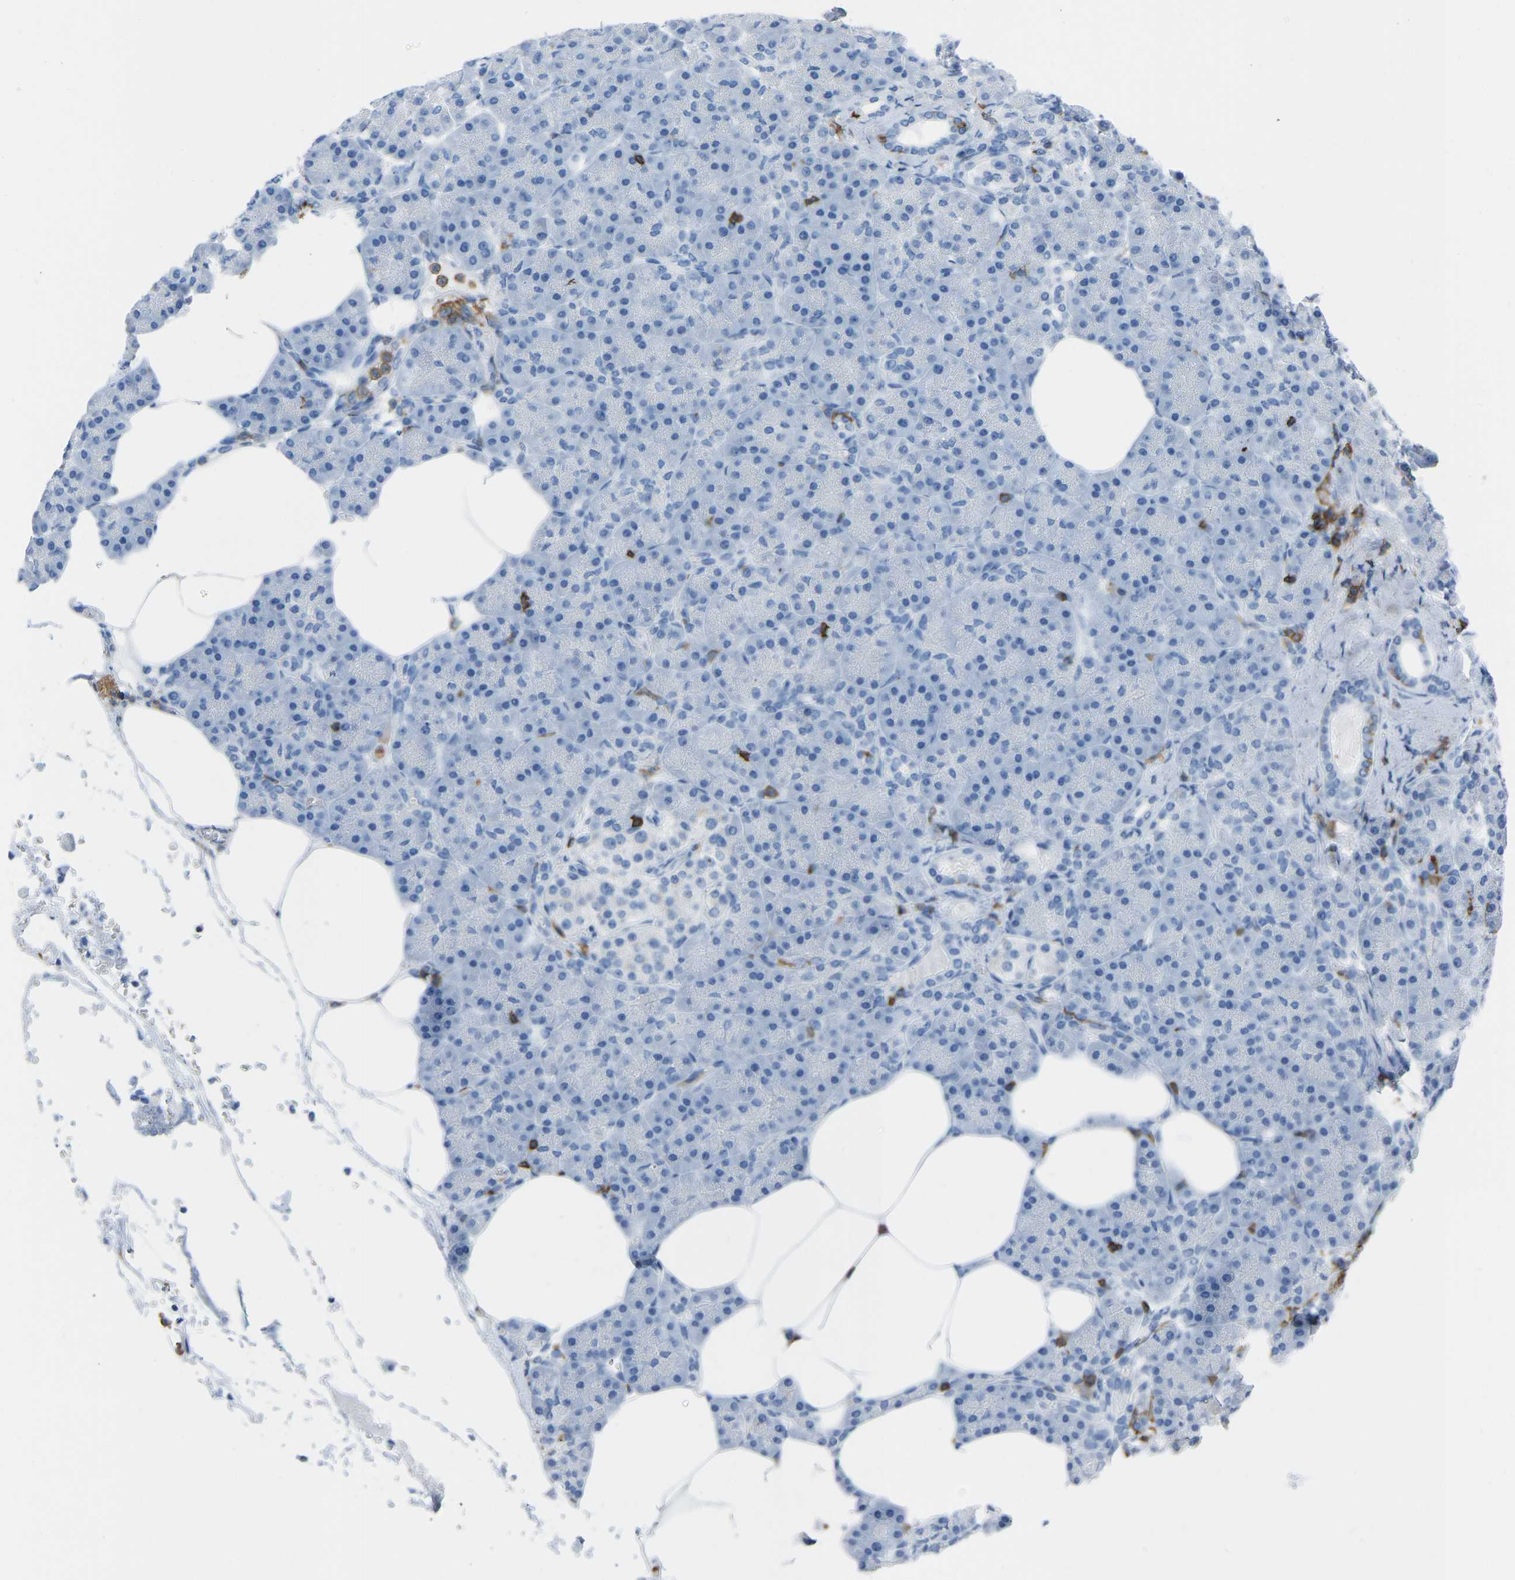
{"staining": {"intensity": "negative", "quantity": "none", "location": "none"}, "tissue": "pancreas", "cell_type": "Exocrine glandular cells", "image_type": "normal", "snomed": [{"axis": "morphology", "description": "Normal tissue, NOS"}, {"axis": "topography", "description": "Pancreas"}], "caption": "Pancreas stained for a protein using immunohistochemistry (IHC) exhibits no positivity exocrine glandular cells.", "gene": "LSP1", "patient": {"sex": "female", "age": 70}}